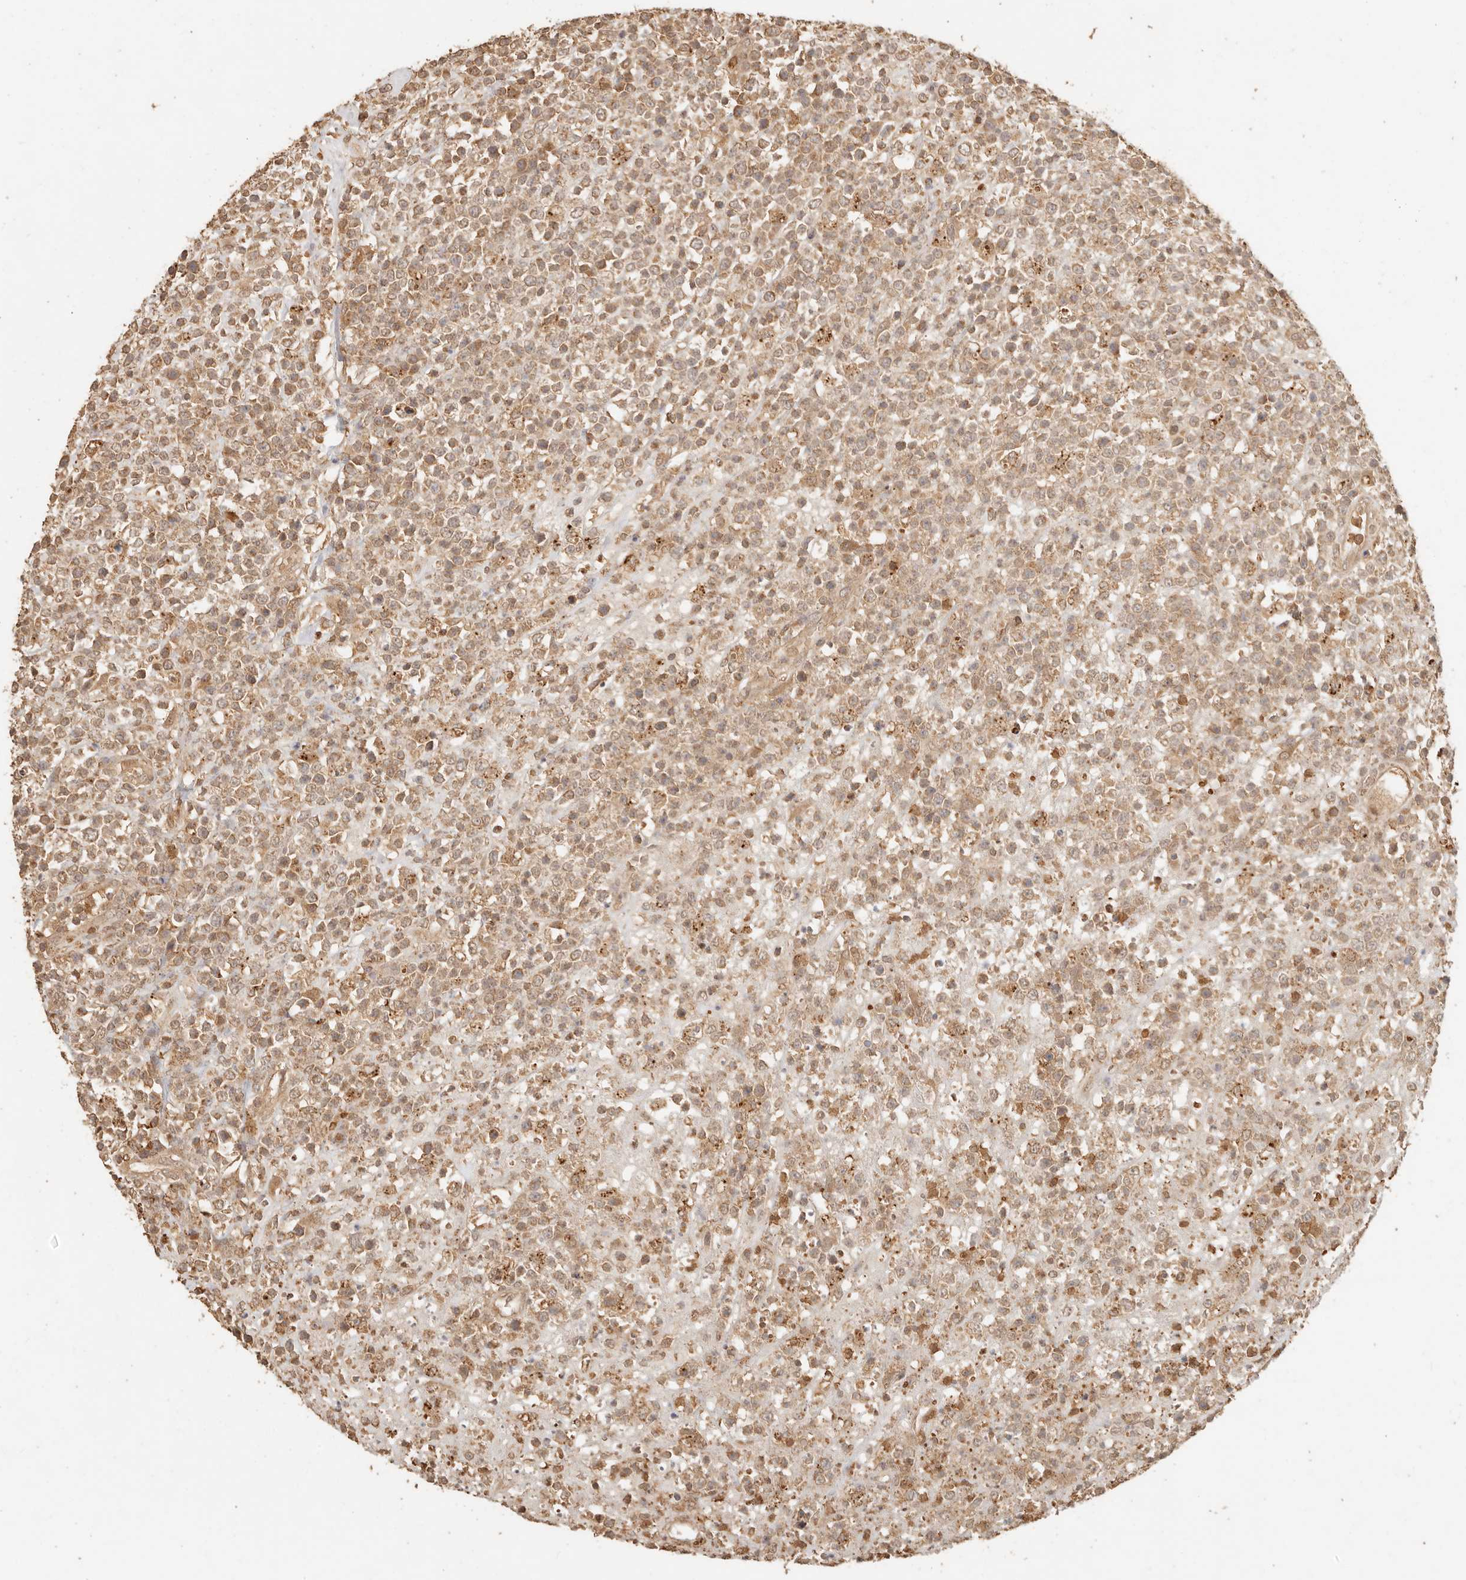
{"staining": {"intensity": "weak", "quantity": "25%-75%", "location": "cytoplasmic/membranous,nuclear"}, "tissue": "lymphoma", "cell_type": "Tumor cells", "image_type": "cancer", "snomed": [{"axis": "morphology", "description": "Malignant lymphoma, non-Hodgkin's type, High grade"}, {"axis": "topography", "description": "Colon"}], "caption": "Protein expression analysis of lymphoma reveals weak cytoplasmic/membranous and nuclear positivity in about 25%-75% of tumor cells. (Stains: DAB (3,3'-diaminobenzidine) in brown, nuclei in blue, Microscopy: brightfield microscopy at high magnification).", "gene": "INTS11", "patient": {"sex": "female", "age": 53}}